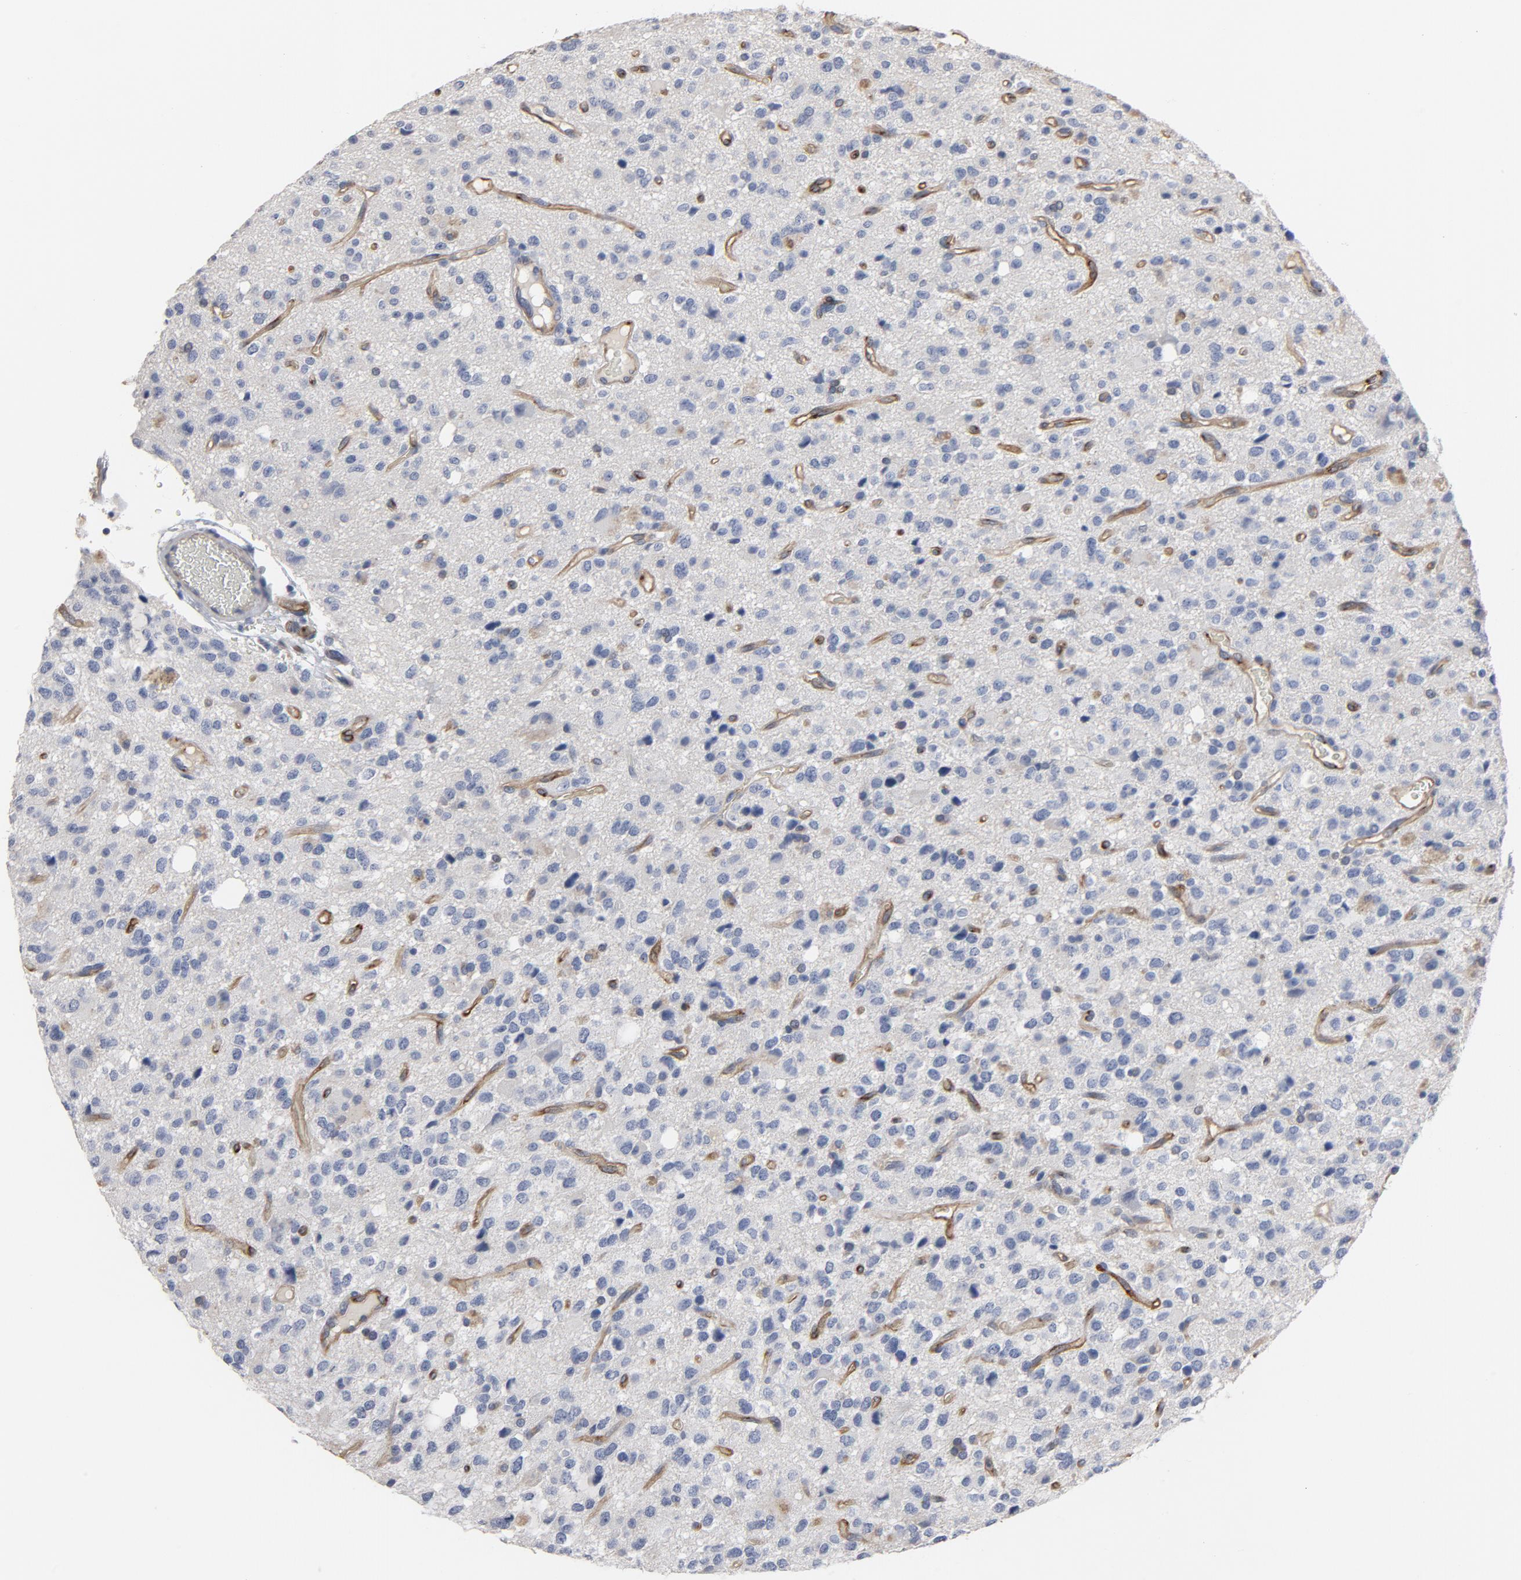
{"staining": {"intensity": "negative", "quantity": "none", "location": "none"}, "tissue": "glioma", "cell_type": "Tumor cells", "image_type": "cancer", "snomed": [{"axis": "morphology", "description": "Glioma, malignant, High grade"}, {"axis": "topography", "description": "Brain"}], "caption": "Immunohistochemical staining of human glioma displays no significant positivity in tumor cells.", "gene": "KDR", "patient": {"sex": "male", "age": 47}}